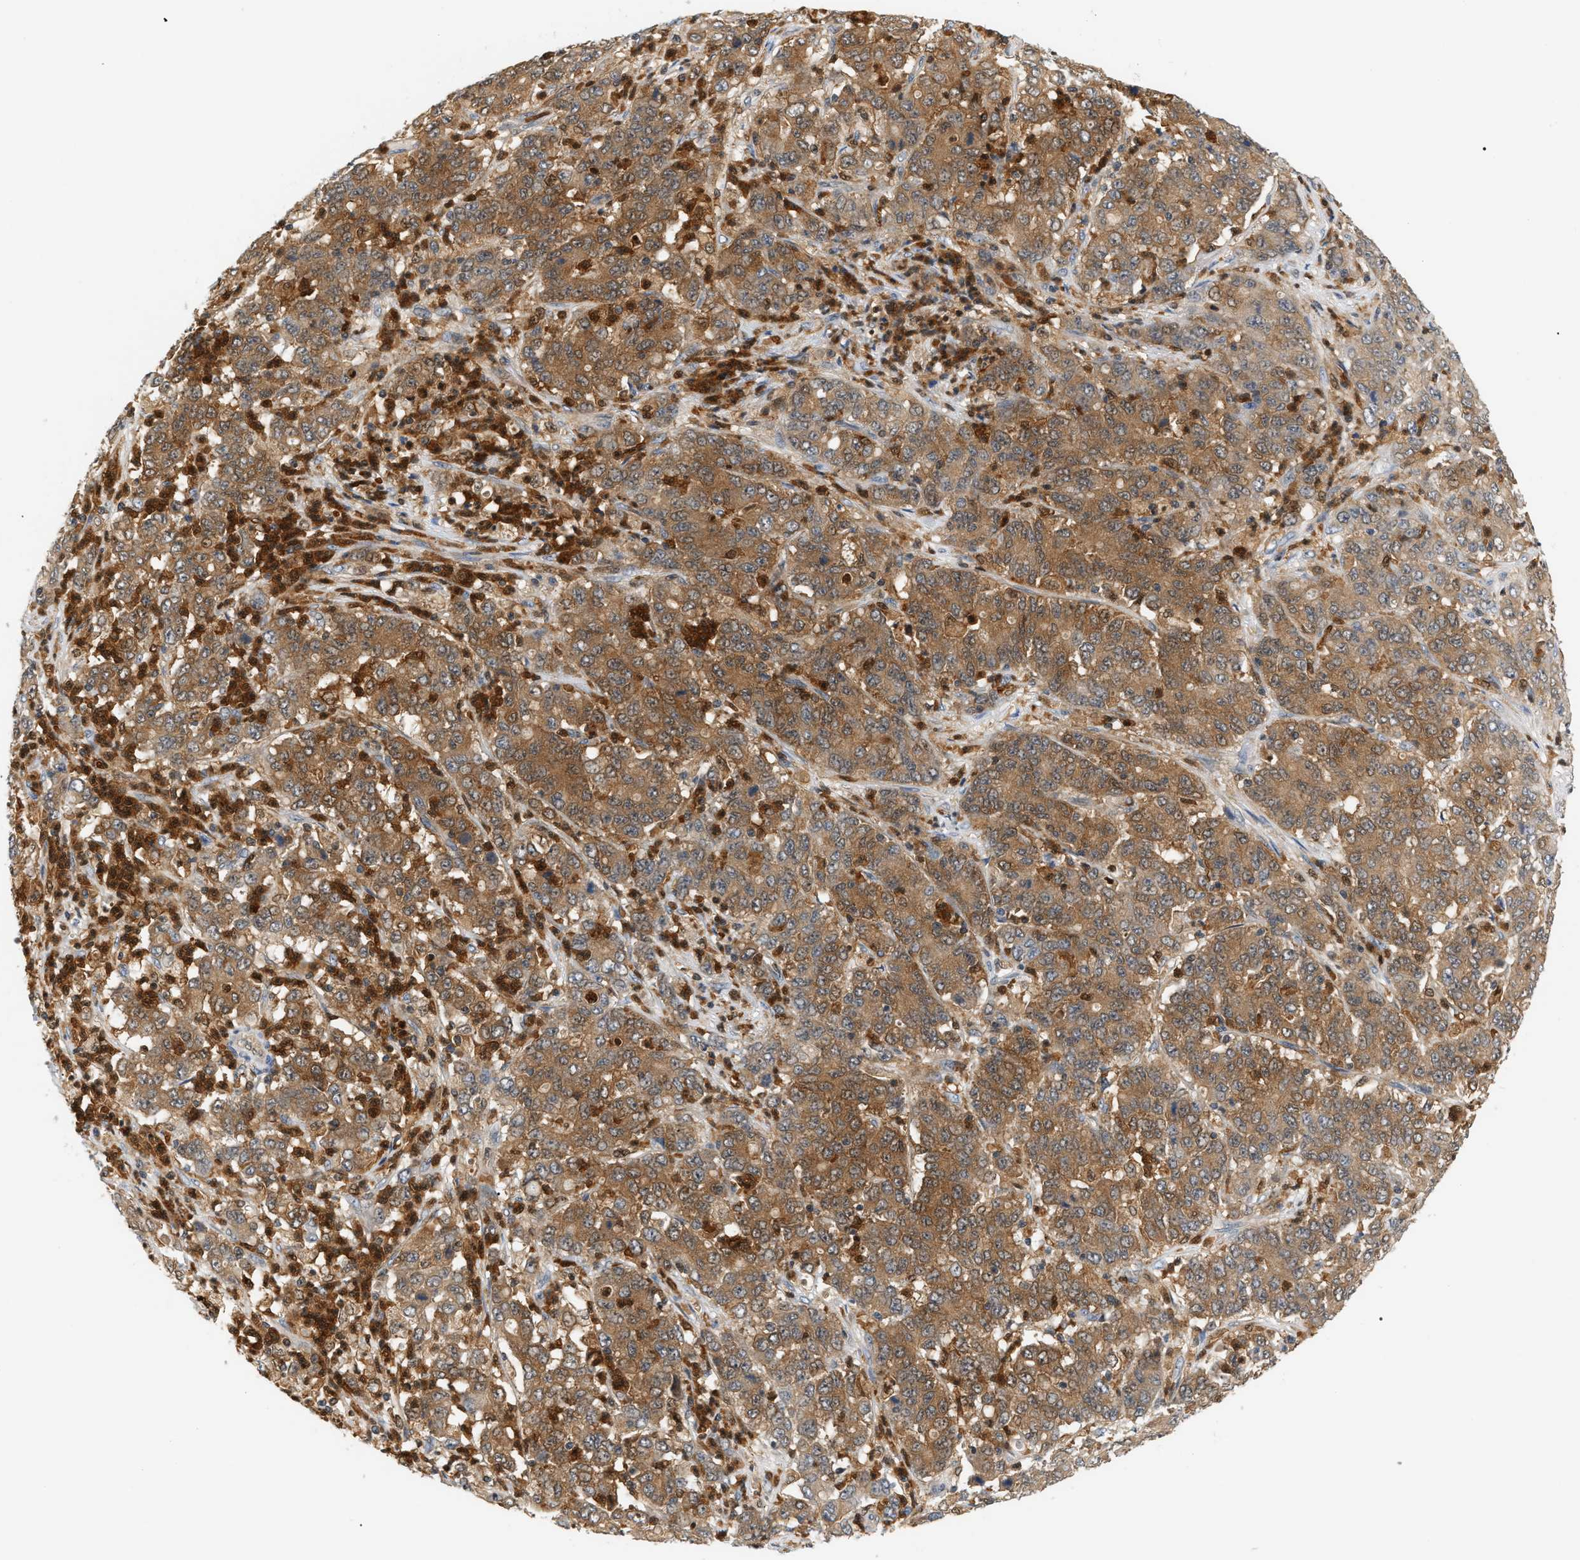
{"staining": {"intensity": "moderate", "quantity": ">75%", "location": "cytoplasmic/membranous"}, "tissue": "stomach cancer", "cell_type": "Tumor cells", "image_type": "cancer", "snomed": [{"axis": "morphology", "description": "Adenocarcinoma, NOS"}, {"axis": "topography", "description": "Stomach, lower"}], "caption": "Moderate cytoplasmic/membranous positivity for a protein is identified in approximately >75% of tumor cells of adenocarcinoma (stomach) using IHC.", "gene": "PYCARD", "patient": {"sex": "female", "age": 71}}